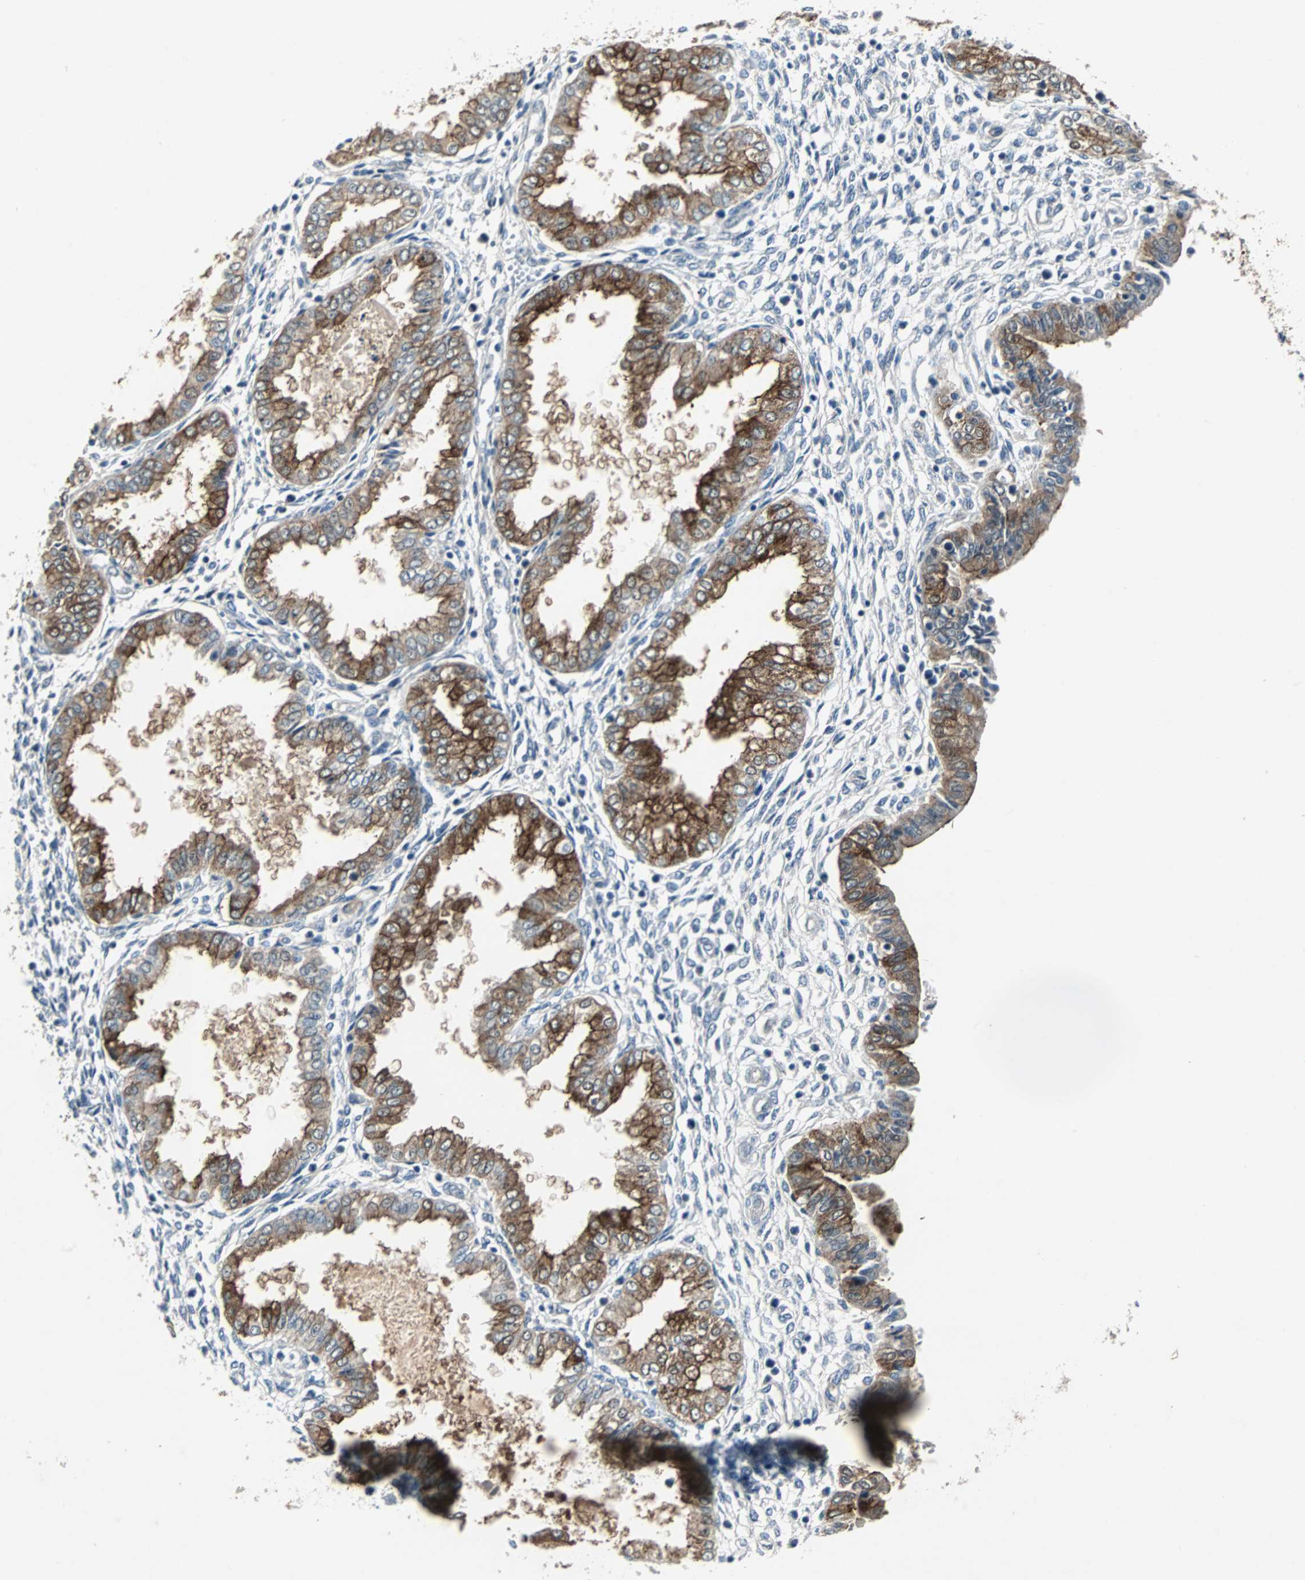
{"staining": {"intensity": "negative", "quantity": "none", "location": "none"}, "tissue": "endometrium", "cell_type": "Cells in endometrial stroma", "image_type": "normal", "snomed": [{"axis": "morphology", "description": "Normal tissue, NOS"}, {"axis": "topography", "description": "Endometrium"}], "caption": "This is a photomicrograph of IHC staining of benign endometrium, which shows no positivity in cells in endometrial stroma.", "gene": "CMC2", "patient": {"sex": "female", "age": 33}}